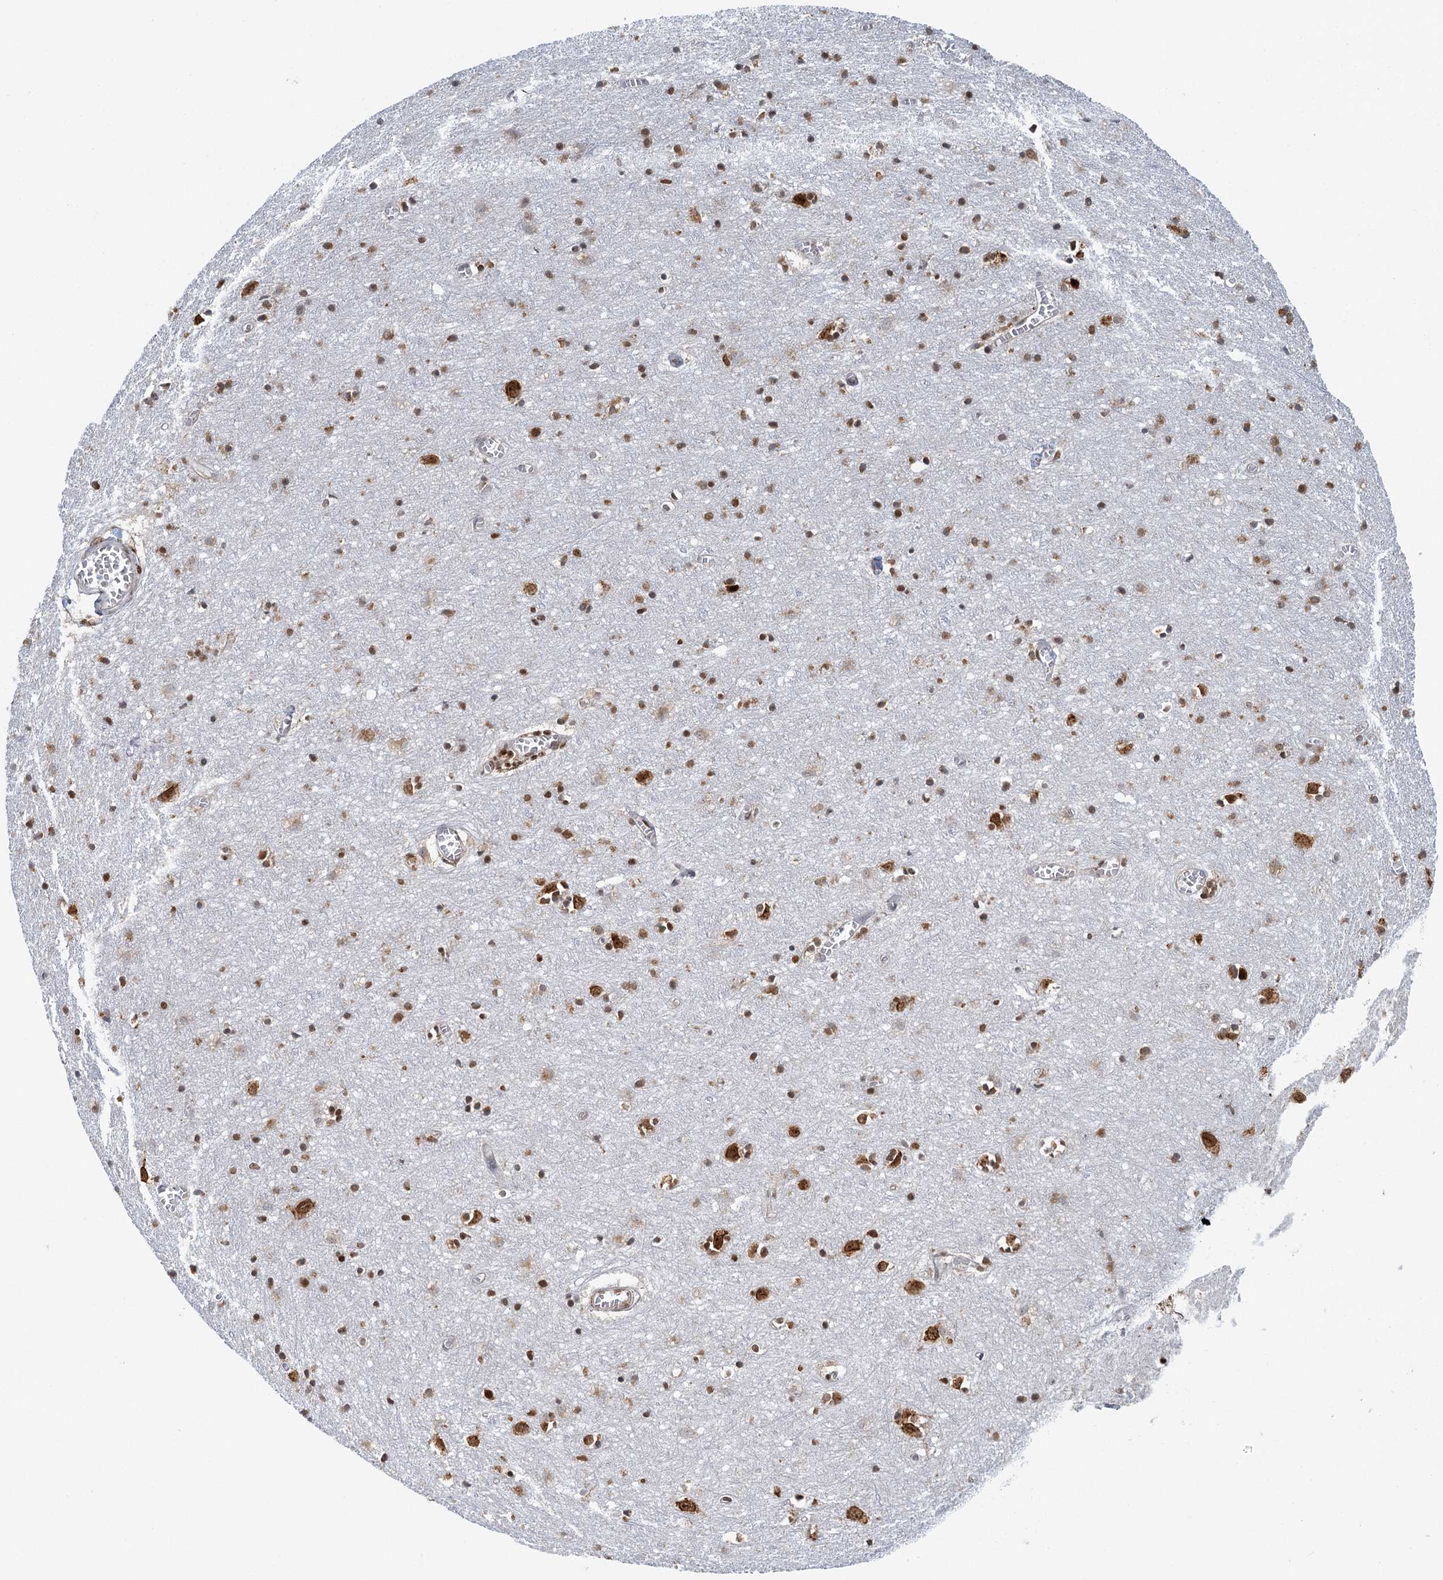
{"staining": {"intensity": "strong", "quantity": "<25%", "location": "nuclear"}, "tissue": "cerebral cortex", "cell_type": "Endothelial cells", "image_type": "normal", "snomed": [{"axis": "morphology", "description": "Normal tissue, NOS"}, {"axis": "topography", "description": "Cerebral cortex"}], "caption": "About <25% of endothelial cells in benign human cerebral cortex demonstrate strong nuclear protein expression as visualized by brown immunohistochemical staining.", "gene": "GPATCH11", "patient": {"sex": "female", "age": 64}}